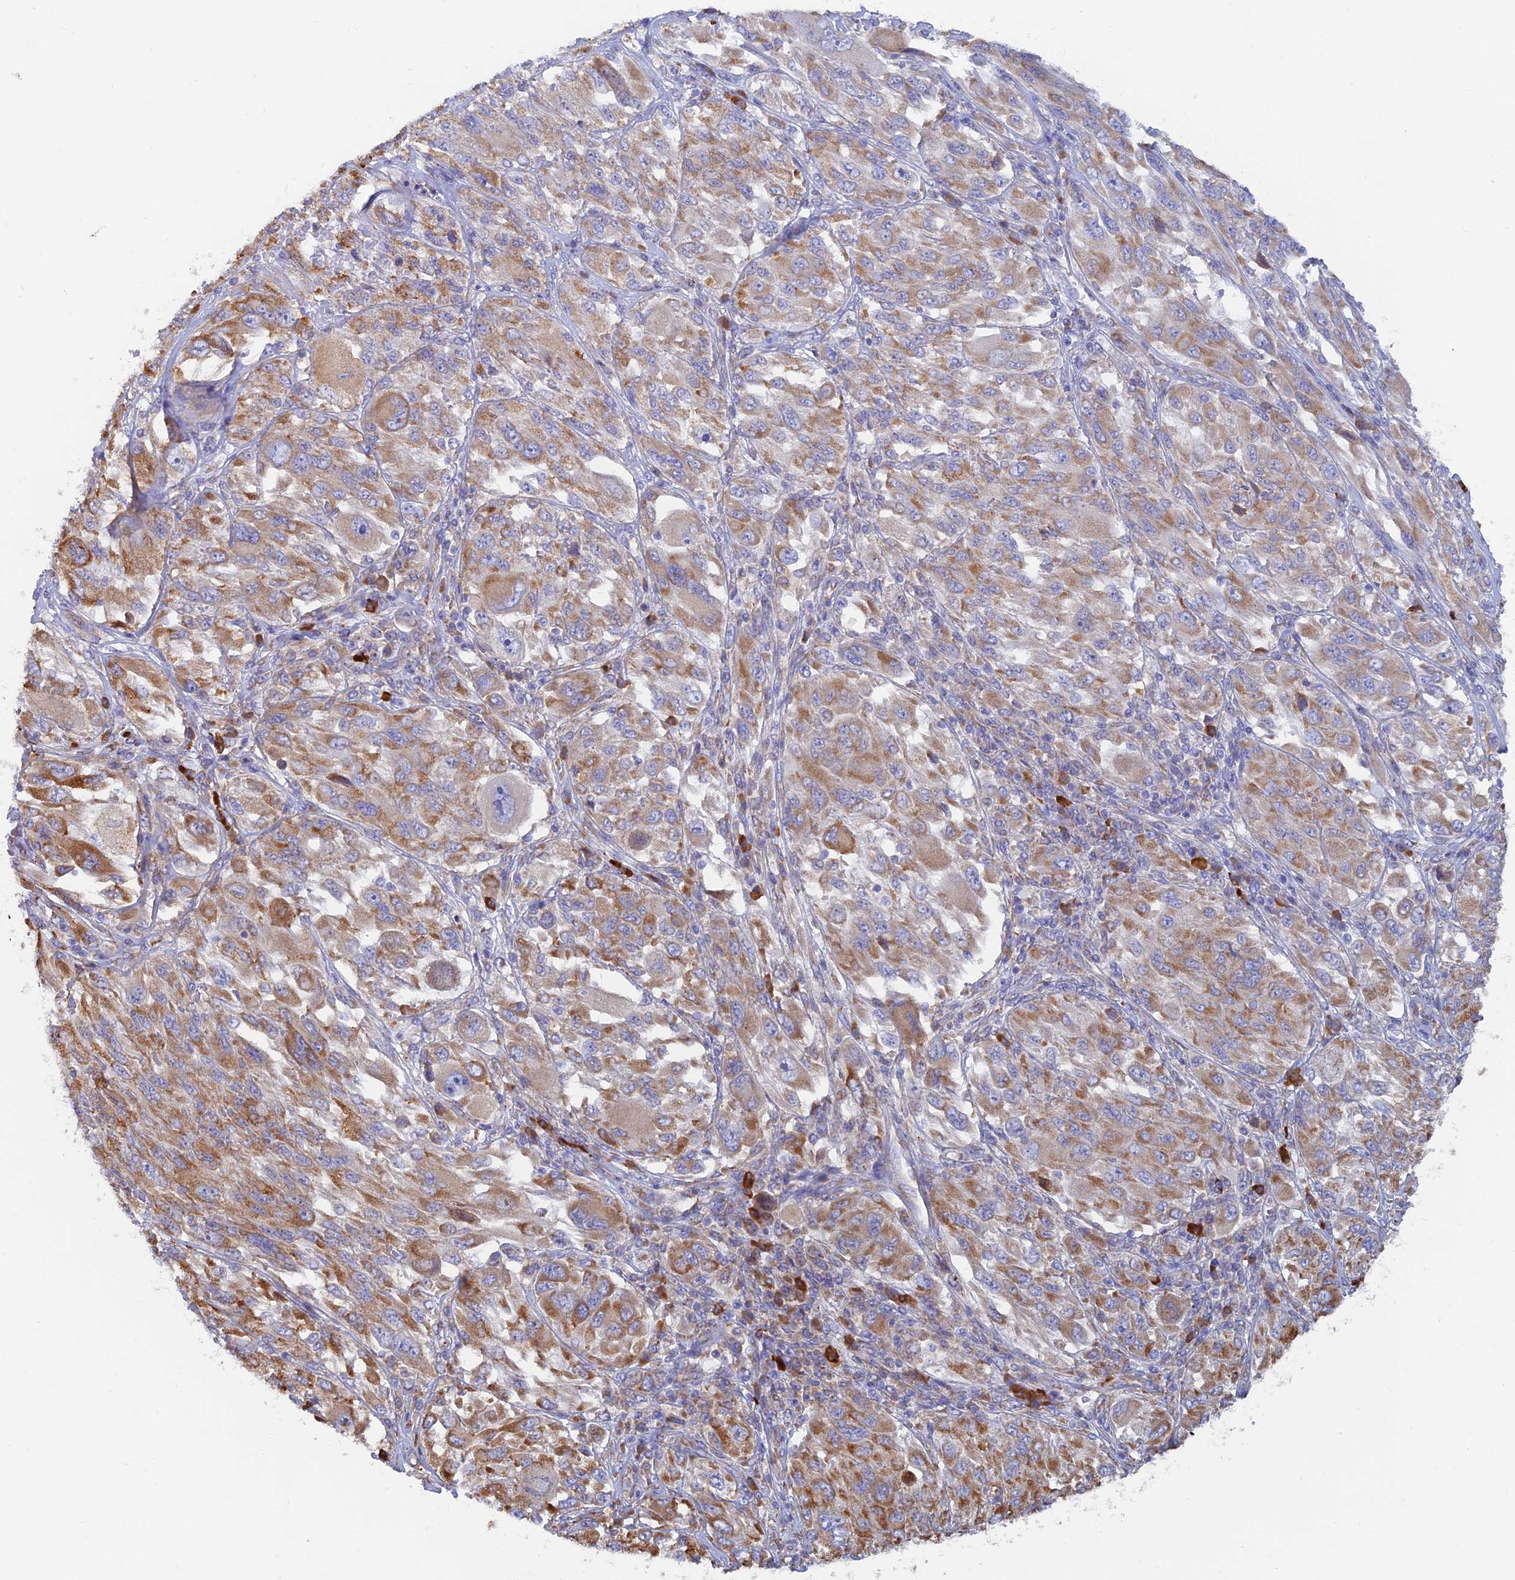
{"staining": {"intensity": "moderate", "quantity": ">75%", "location": "cytoplasmic/membranous"}, "tissue": "melanoma", "cell_type": "Tumor cells", "image_type": "cancer", "snomed": [{"axis": "morphology", "description": "Malignant melanoma, NOS"}, {"axis": "topography", "description": "Skin"}], "caption": "Protein expression by immunohistochemistry (IHC) shows moderate cytoplasmic/membranous positivity in about >75% of tumor cells in malignant melanoma.", "gene": "WDR35", "patient": {"sex": "female", "age": 91}}